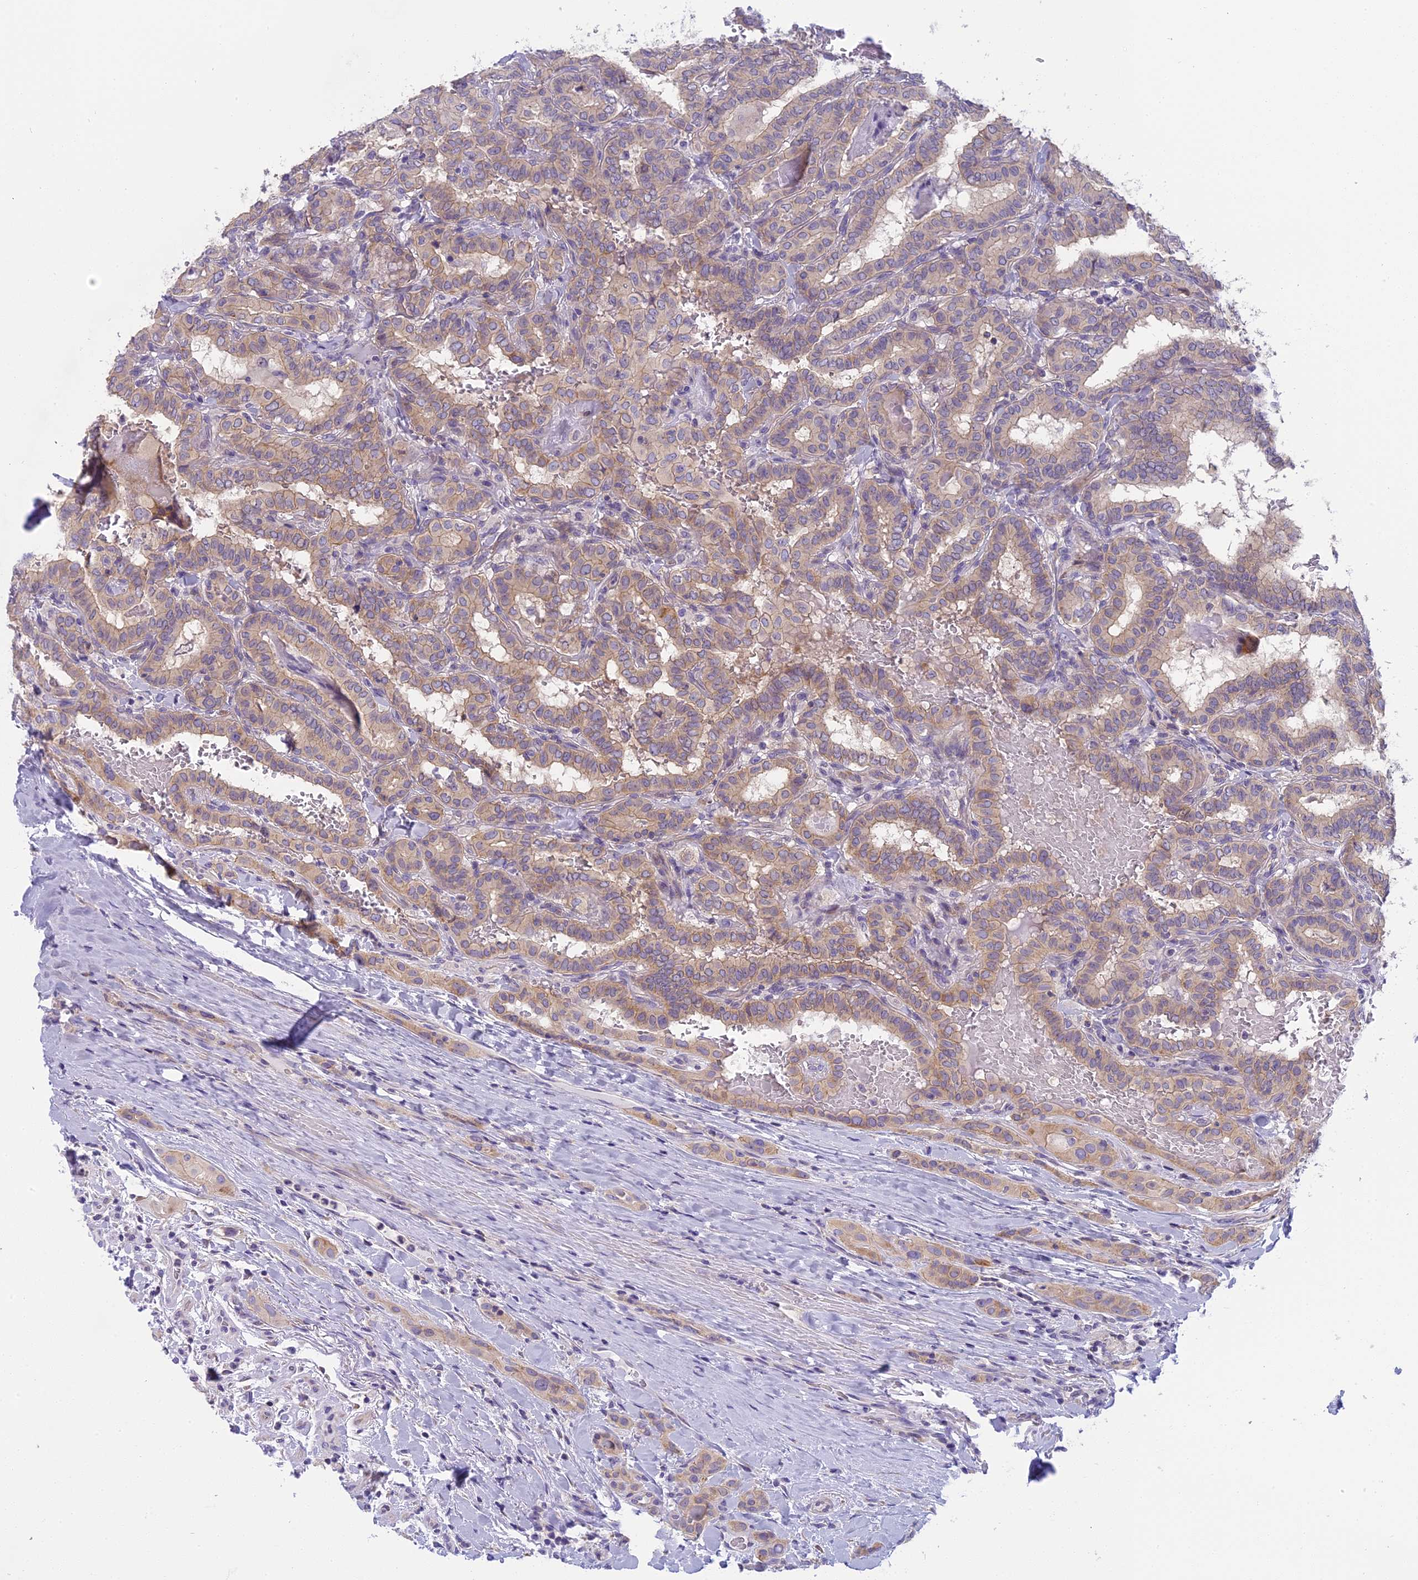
{"staining": {"intensity": "weak", "quantity": ">75%", "location": "cytoplasmic/membranous"}, "tissue": "thyroid cancer", "cell_type": "Tumor cells", "image_type": "cancer", "snomed": [{"axis": "morphology", "description": "Papillary adenocarcinoma, NOS"}, {"axis": "topography", "description": "Thyroid gland"}], "caption": "High-magnification brightfield microscopy of papillary adenocarcinoma (thyroid) stained with DAB (3,3'-diaminobenzidine) (brown) and counterstained with hematoxylin (blue). tumor cells exhibit weak cytoplasmic/membranous expression is present in about>75% of cells.", "gene": "ARHGEF37", "patient": {"sex": "female", "age": 72}}